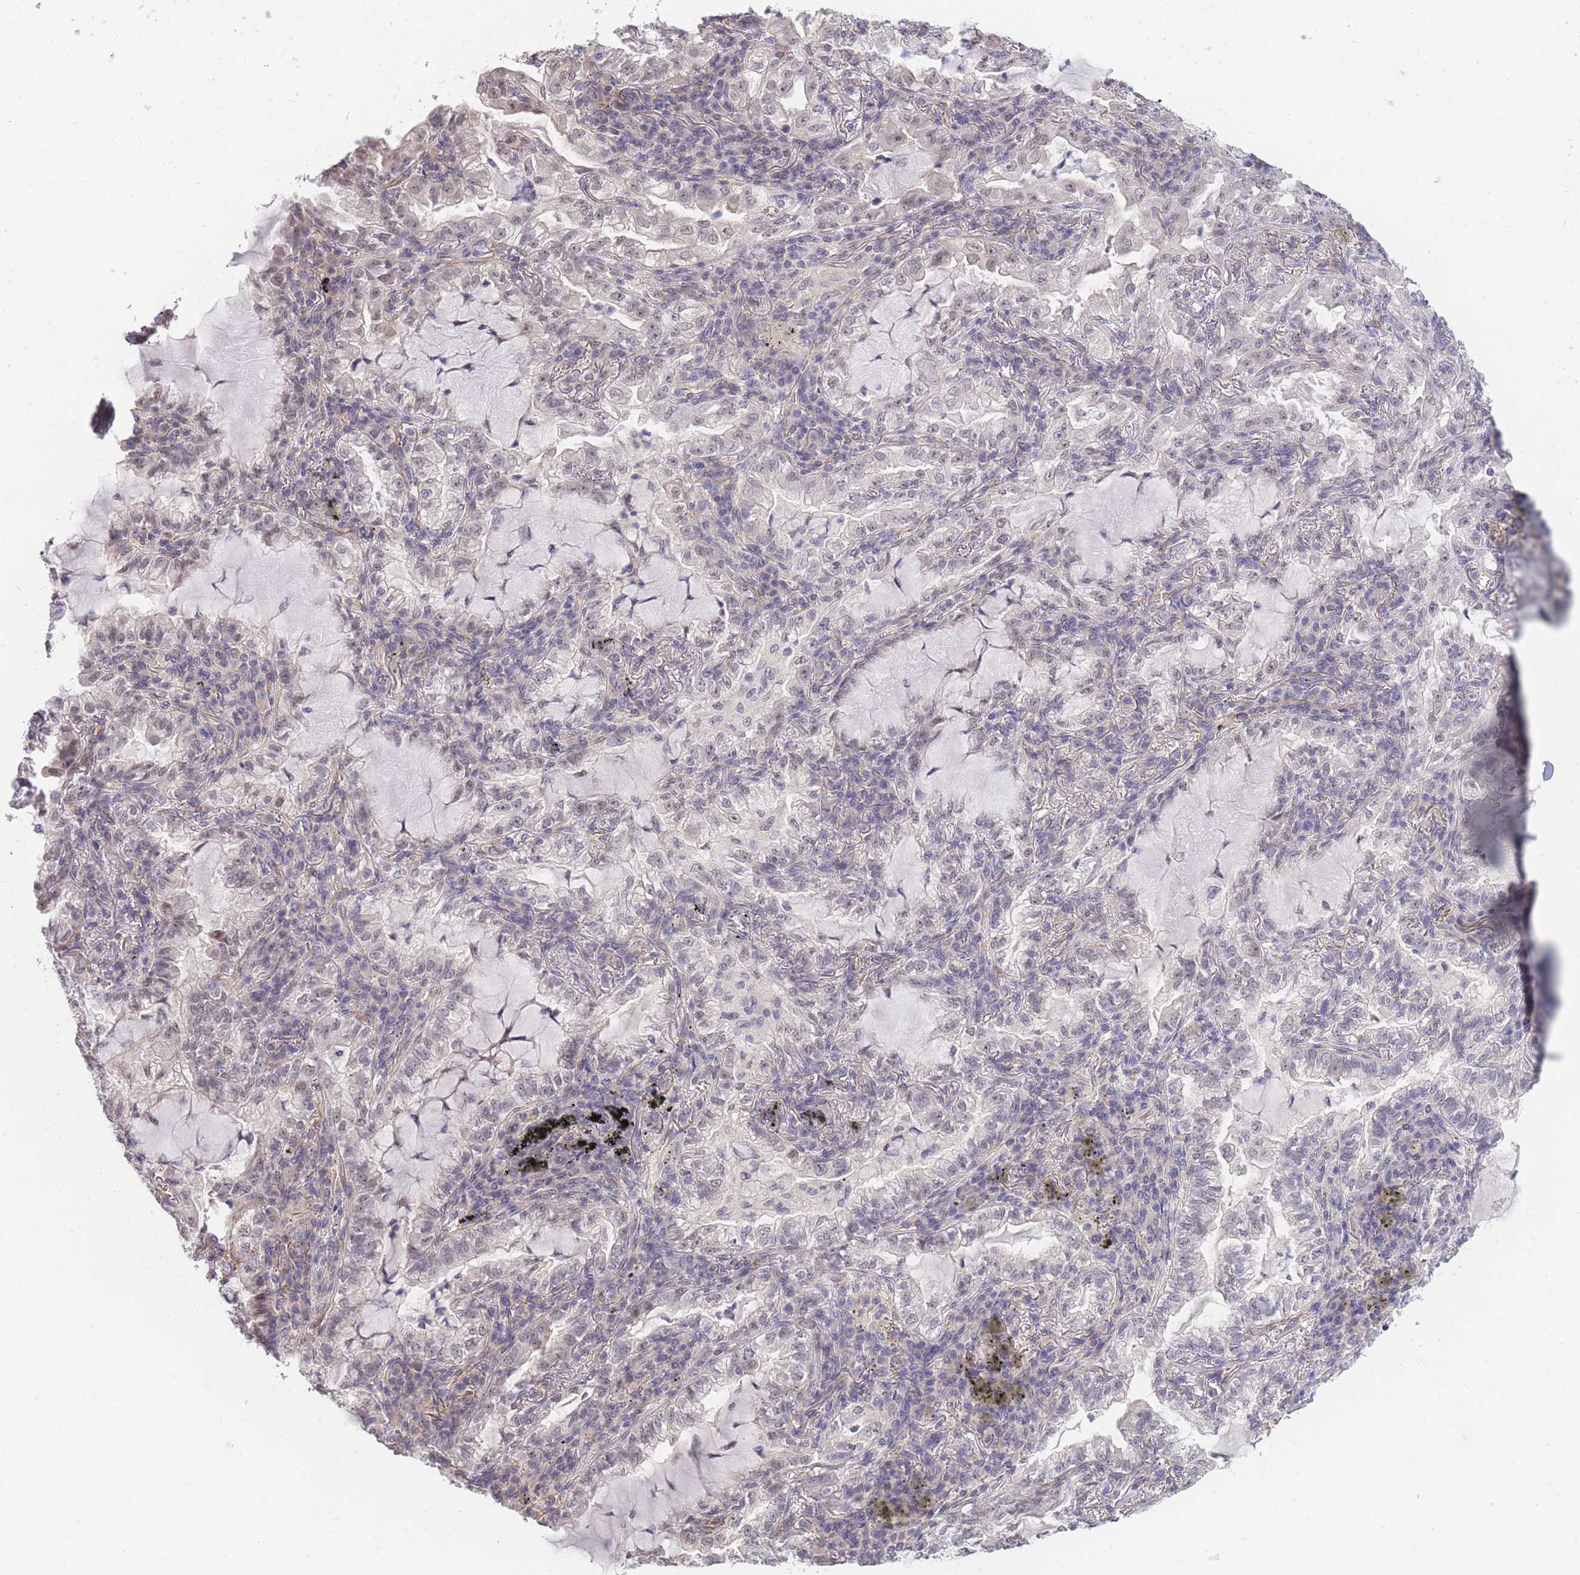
{"staining": {"intensity": "negative", "quantity": "none", "location": "none"}, "tissue": "lung cancer", "cell_type": "Tumor cells", "image_type": "cancer", "snomed": [{"axis": "morphology", "description": "Adenocarcinoma, NOS"}, {"axis": "topography", "description": "Lung"}], "caption": "The micrograph demonstrates no significant staining in tumor cells of lung adenocarcinoma.", "gene": "C19orf25", "patient": {"sex": "female", "age": 73}}